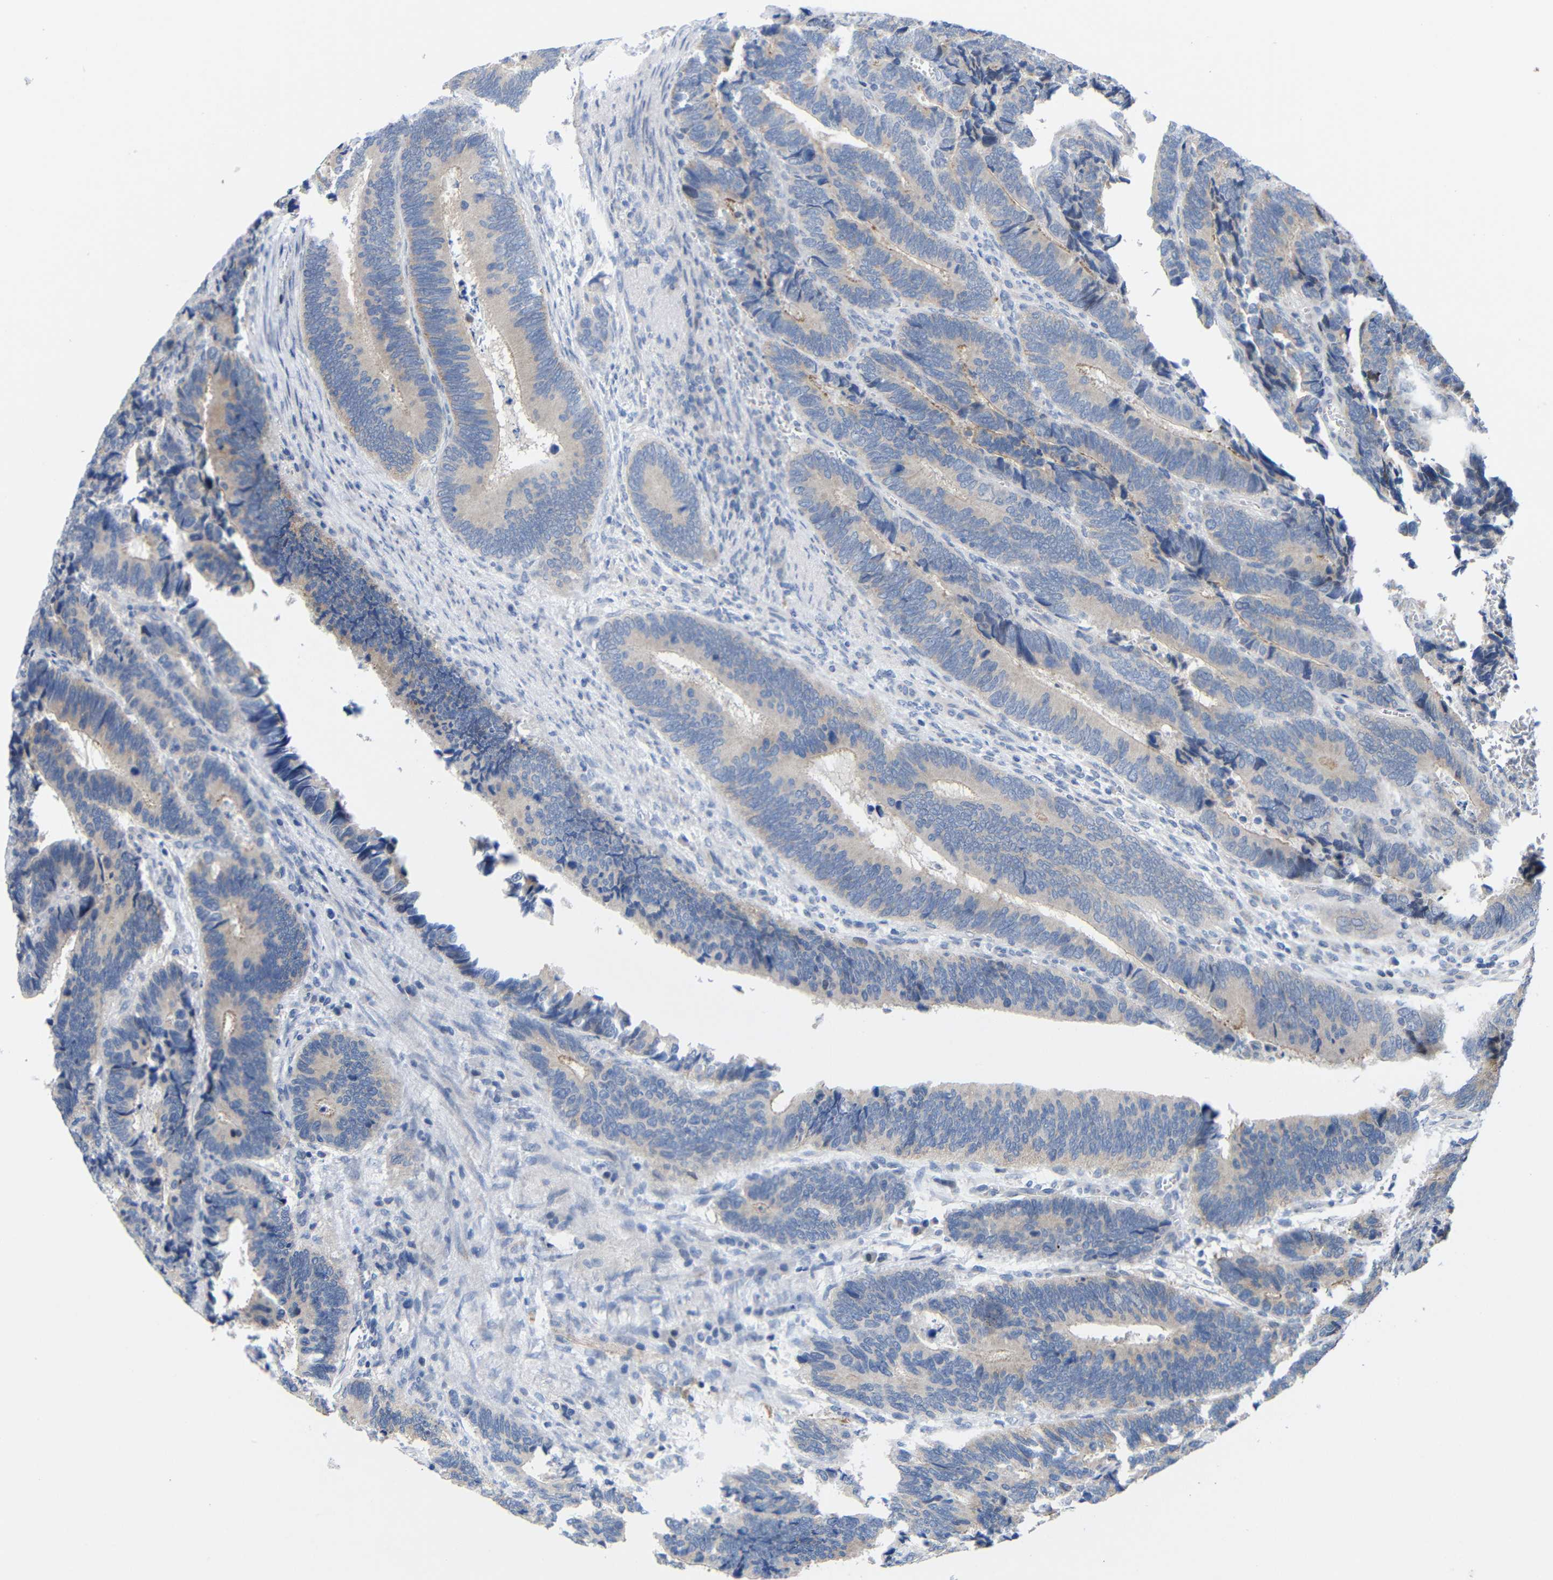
{"staining": {"intensity": "weak", "quantity": "25%-75%", "location": "cytoplasmic/membranous"}, "tissue": "colorectal cancer", "cell_type": "Tumor cells", "image_type": "cancer", "snomed": [{"axis": "morphology", "description": "Adenocarcinoma, NOS"}, {"axis": "topography", "description": "Colon"}], "caption": "Immunohistochemical staining of colorectal cancer (adenocarcinoma) exhibits low levels of weak cytoplasmic/membranous protein staining in approximately 25%-75% of tumor cells. The protein of interest is shown in brown color, while the nuclei are stained blue.", "gene": "CMTM1", "patient": {"sex": "male", "age": 72}}